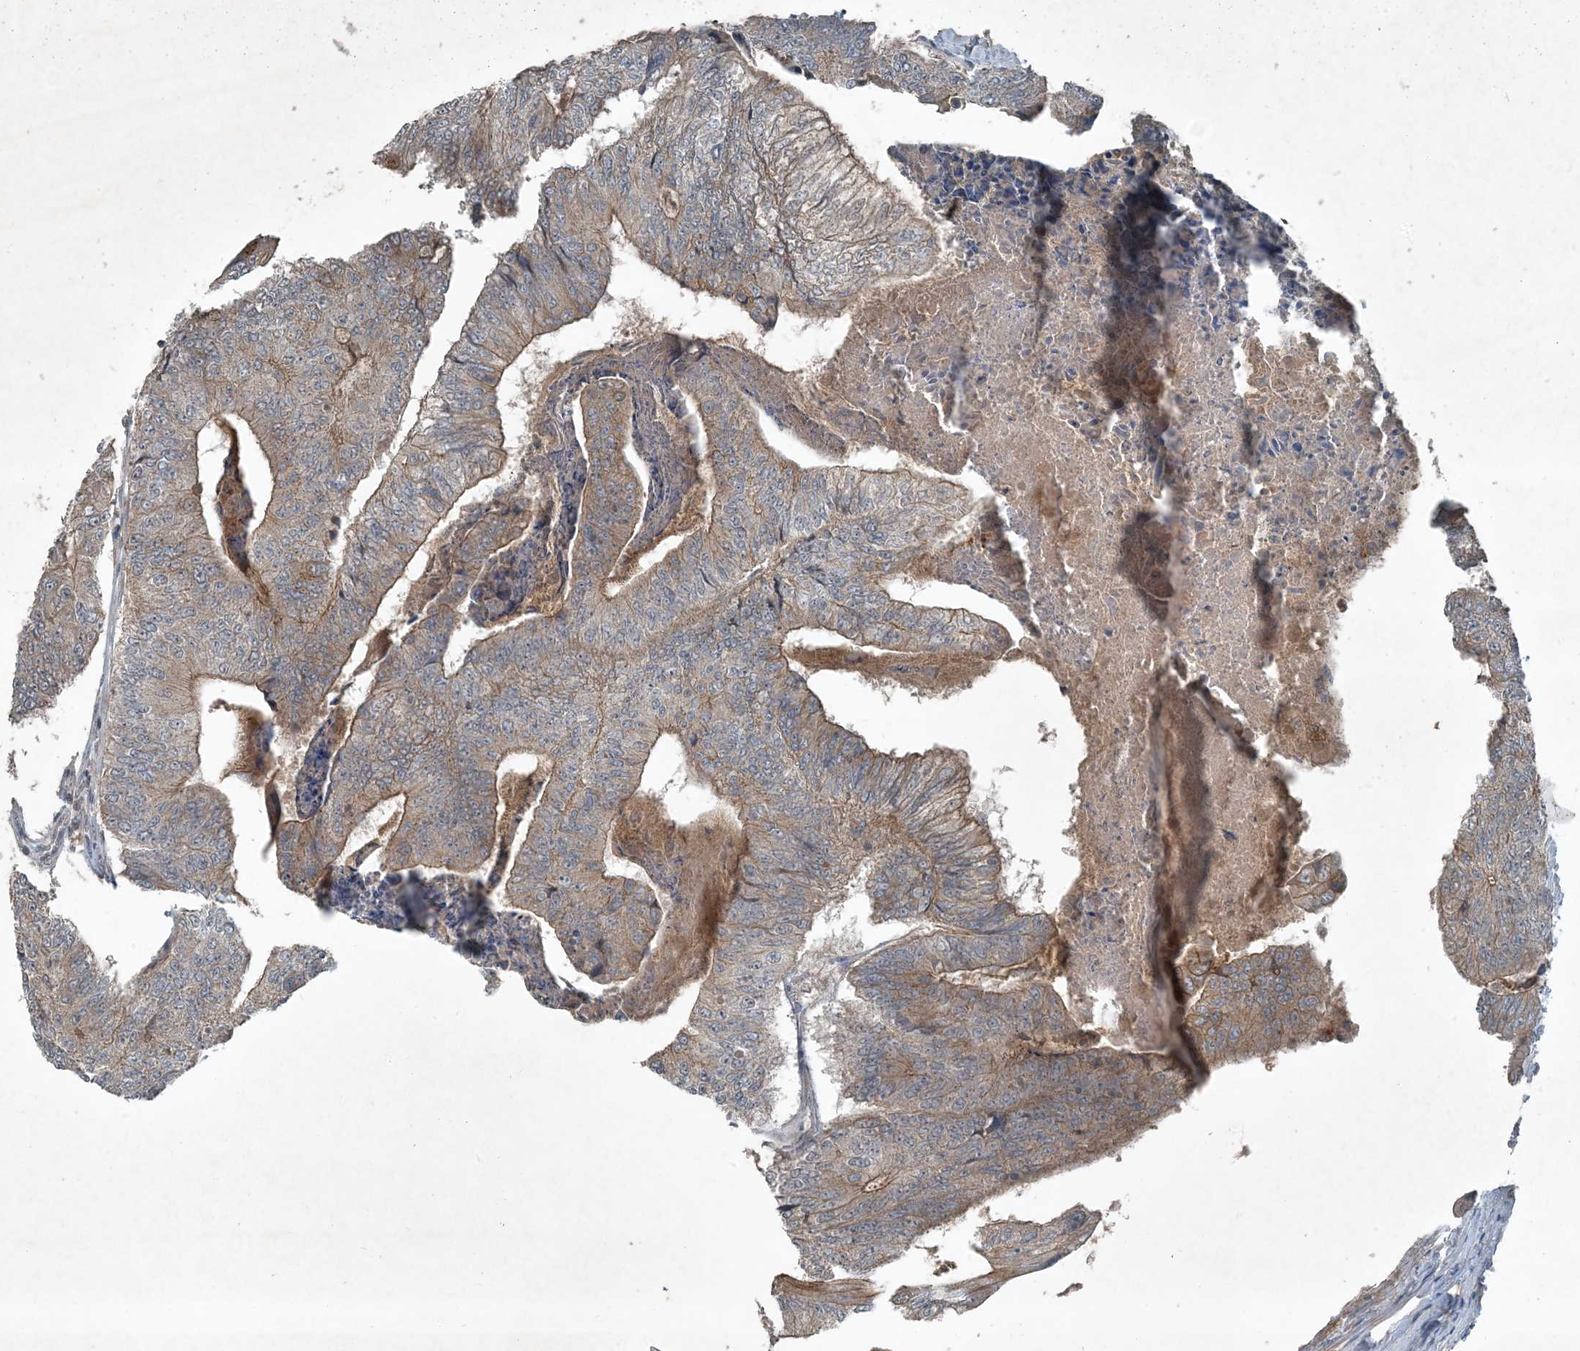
{"staining": {"intensity": "weak", "quantity": "25%-75%", "location": "cytoplasmic/membranous"}, "tissue": "colorectal cancer", "cell_type": "Tumor cells", "image_type": "cancer", "snomed": [{"axis": "morphology", "description": "Adenocarcinoma, NOS"}, {"axis": "topography", "description": "Colon"}], "caption": "An image showing weak cytoplasmic/membranous positivity in approximately 25%-75% of tumor cells in colorectal cancer (adenocarcinoma), as visualized by brown immunohistochemical staining.", "gene": "MDN1", "patient": {"sex": "female", "age": 67}}